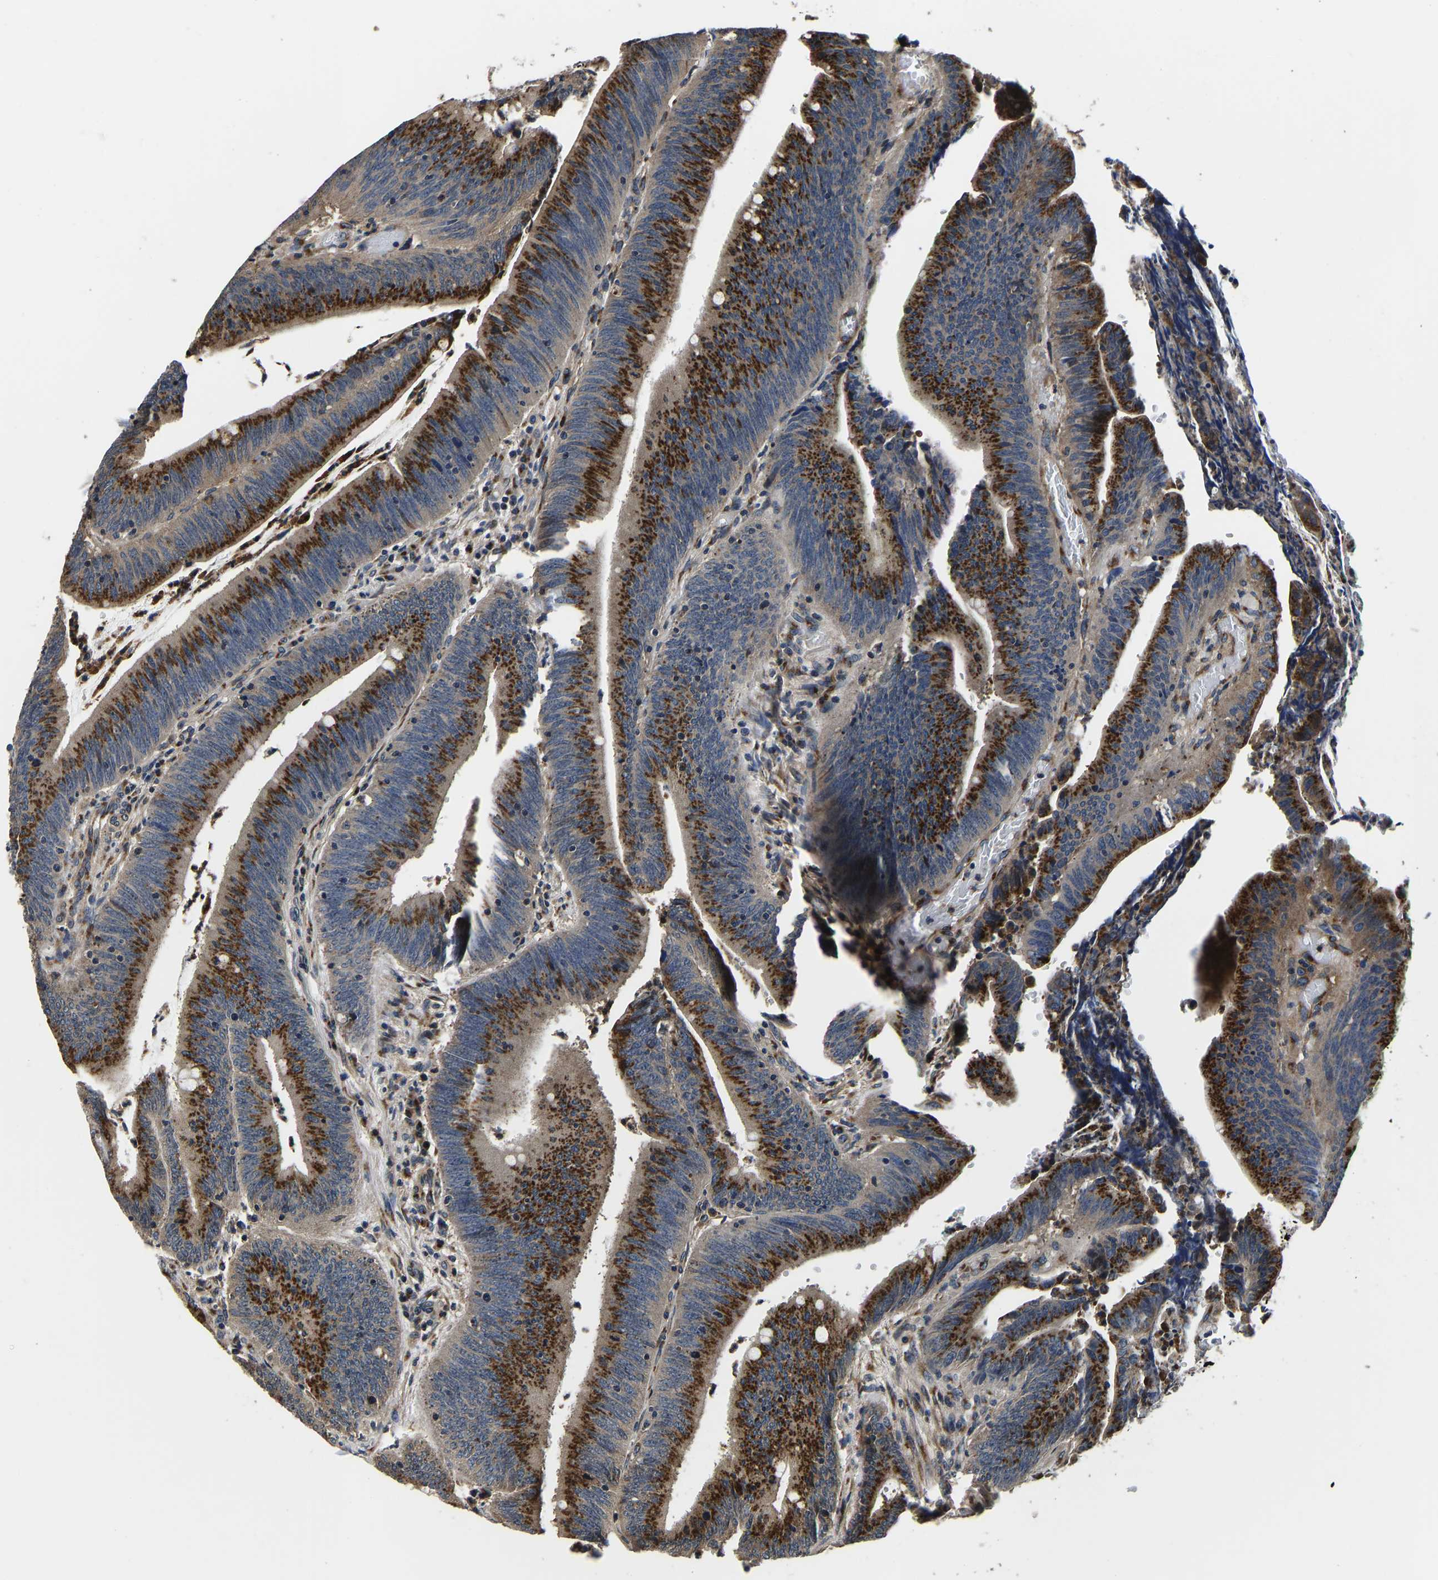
{"staining": {"intensity": "strong", "quantity": ">75%", "location": "cytoplasmic/membranous"}, "tissue": "colorectal cancer", "cell_type": "Tumor cells", "image_type": "cancer", "snomed": [{"axis": "morphology", "description": "Normal tissue, NOS"}, {"axis": "morphology", "description": "Adenocarcinoma, NOS"}, {"axis": "topography", "description": "Rectum"}], "caption": "Colorectal cancer stained with immunohistochemistry (IHC) shows strong cytoplasmic/membranous expression in approximately >75% of tumor cells.", "gene": "RABAC1", "patient": {"sex": "female", "age": 66}}